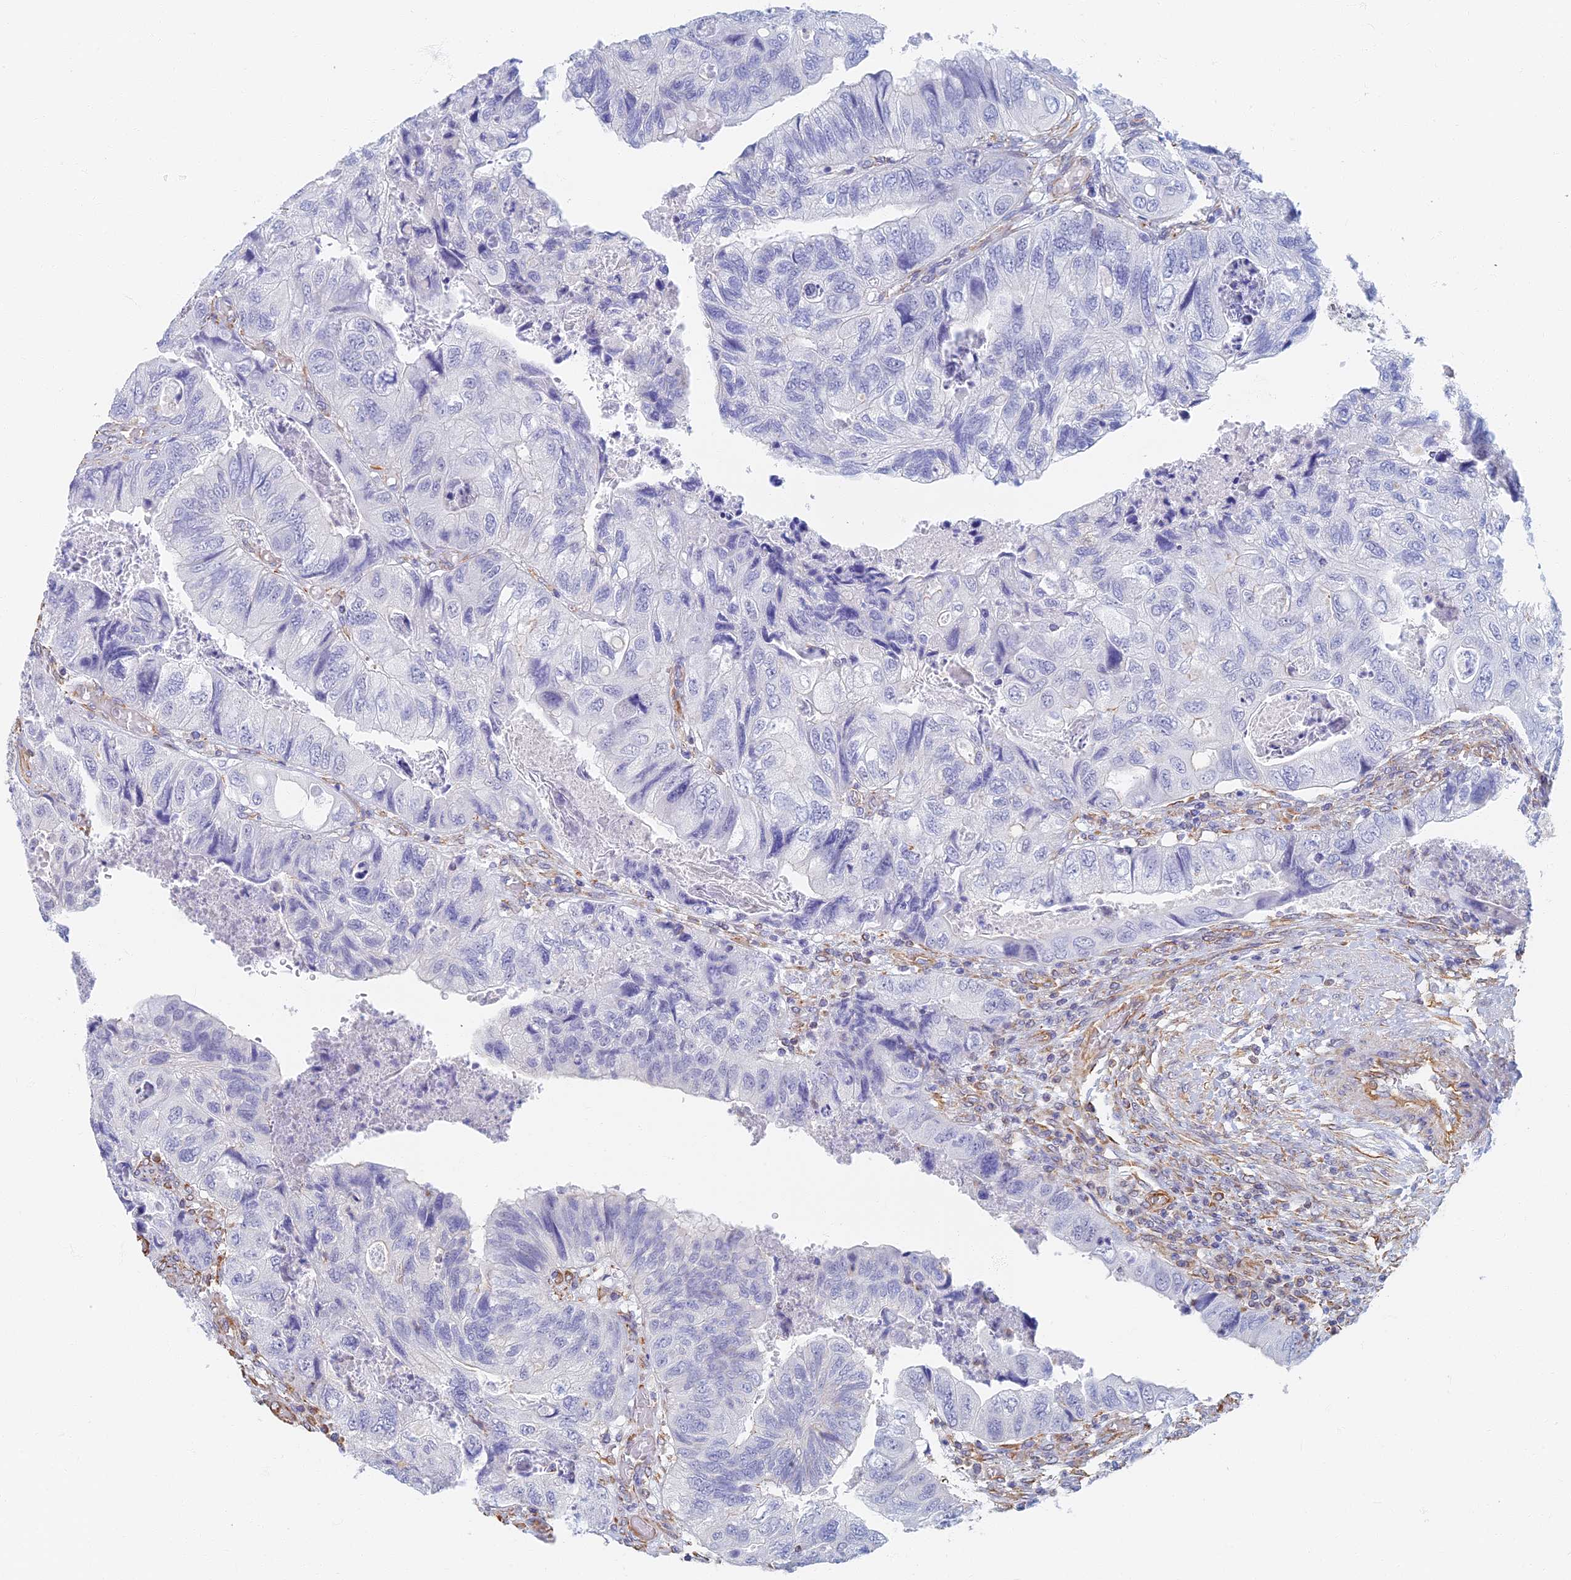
{"staining": {"intensity": "negative", "quantity": "none", "location": "none"}, "tissue": "colorectal cancer", "cell_type": "Tumor cells", "image_type": "cancer", "snomed": [{"axis": "morphology", "description": "Adenocarcinoma, NOS"}, {"axis": "topography", "description": "Rectum"}], "caption": "An image of colorectal cancer (adenocarcinoma) stained for a protein exhibits no brown staining in tumor cells.", "gene": "RMC1", "patient": {"sex": "male", "age": 63}}